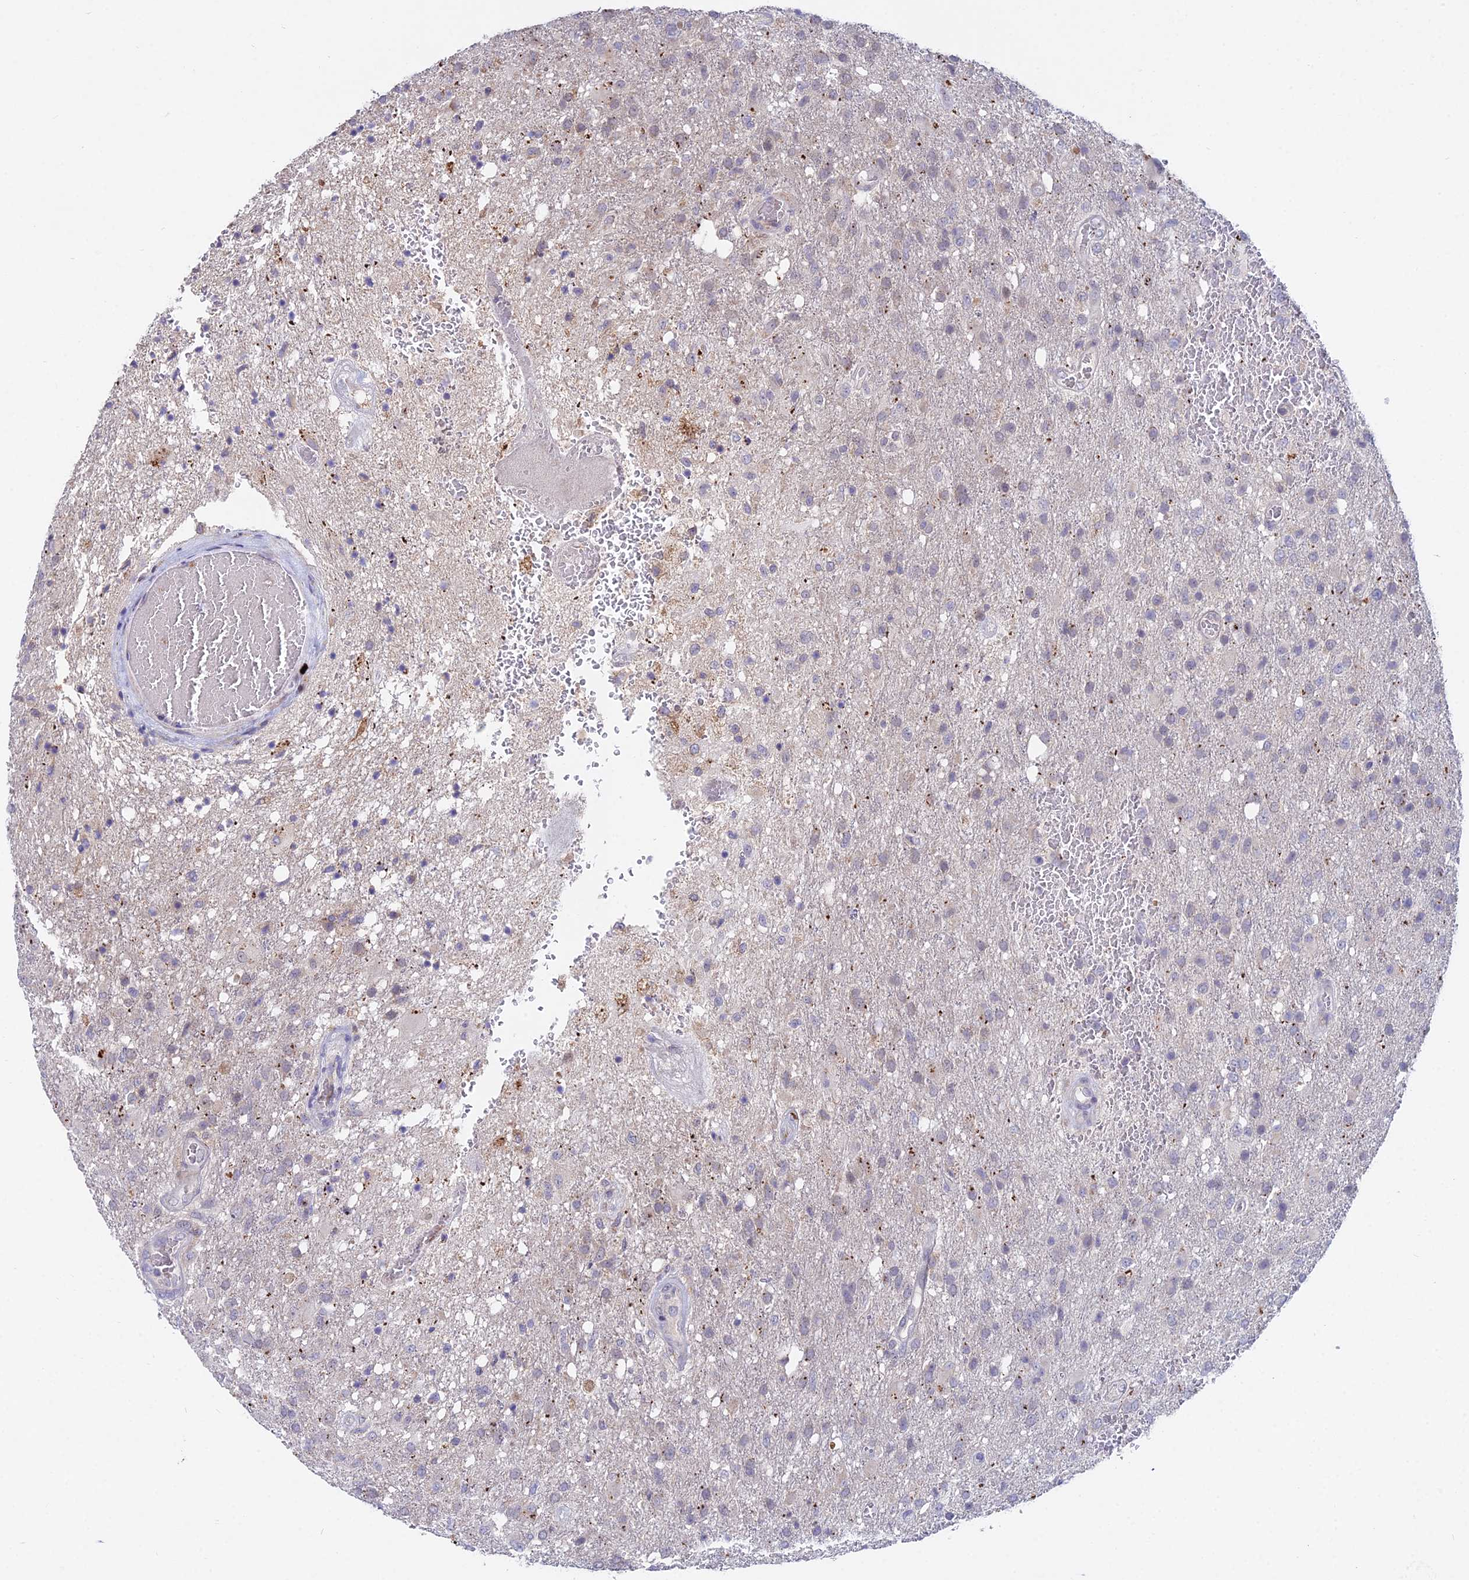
{"staining": {"intensity": "negative", "quantity": "none", "location": "none"}, "tissue": "glioma", "cell_type": "Tumor cells", "image_type": "cancer", "snomed": [{"axis": "morphology", "description": "Glioma, malignant, High grade"}, {"axis": "topography", "description": "Brain"}], "caption": "Glioma stained for a protein using immunohistochemistry reveals no positivity tumor cells.", "gene": "WDR43", "patient": {"sex": "female", "age": 74}}